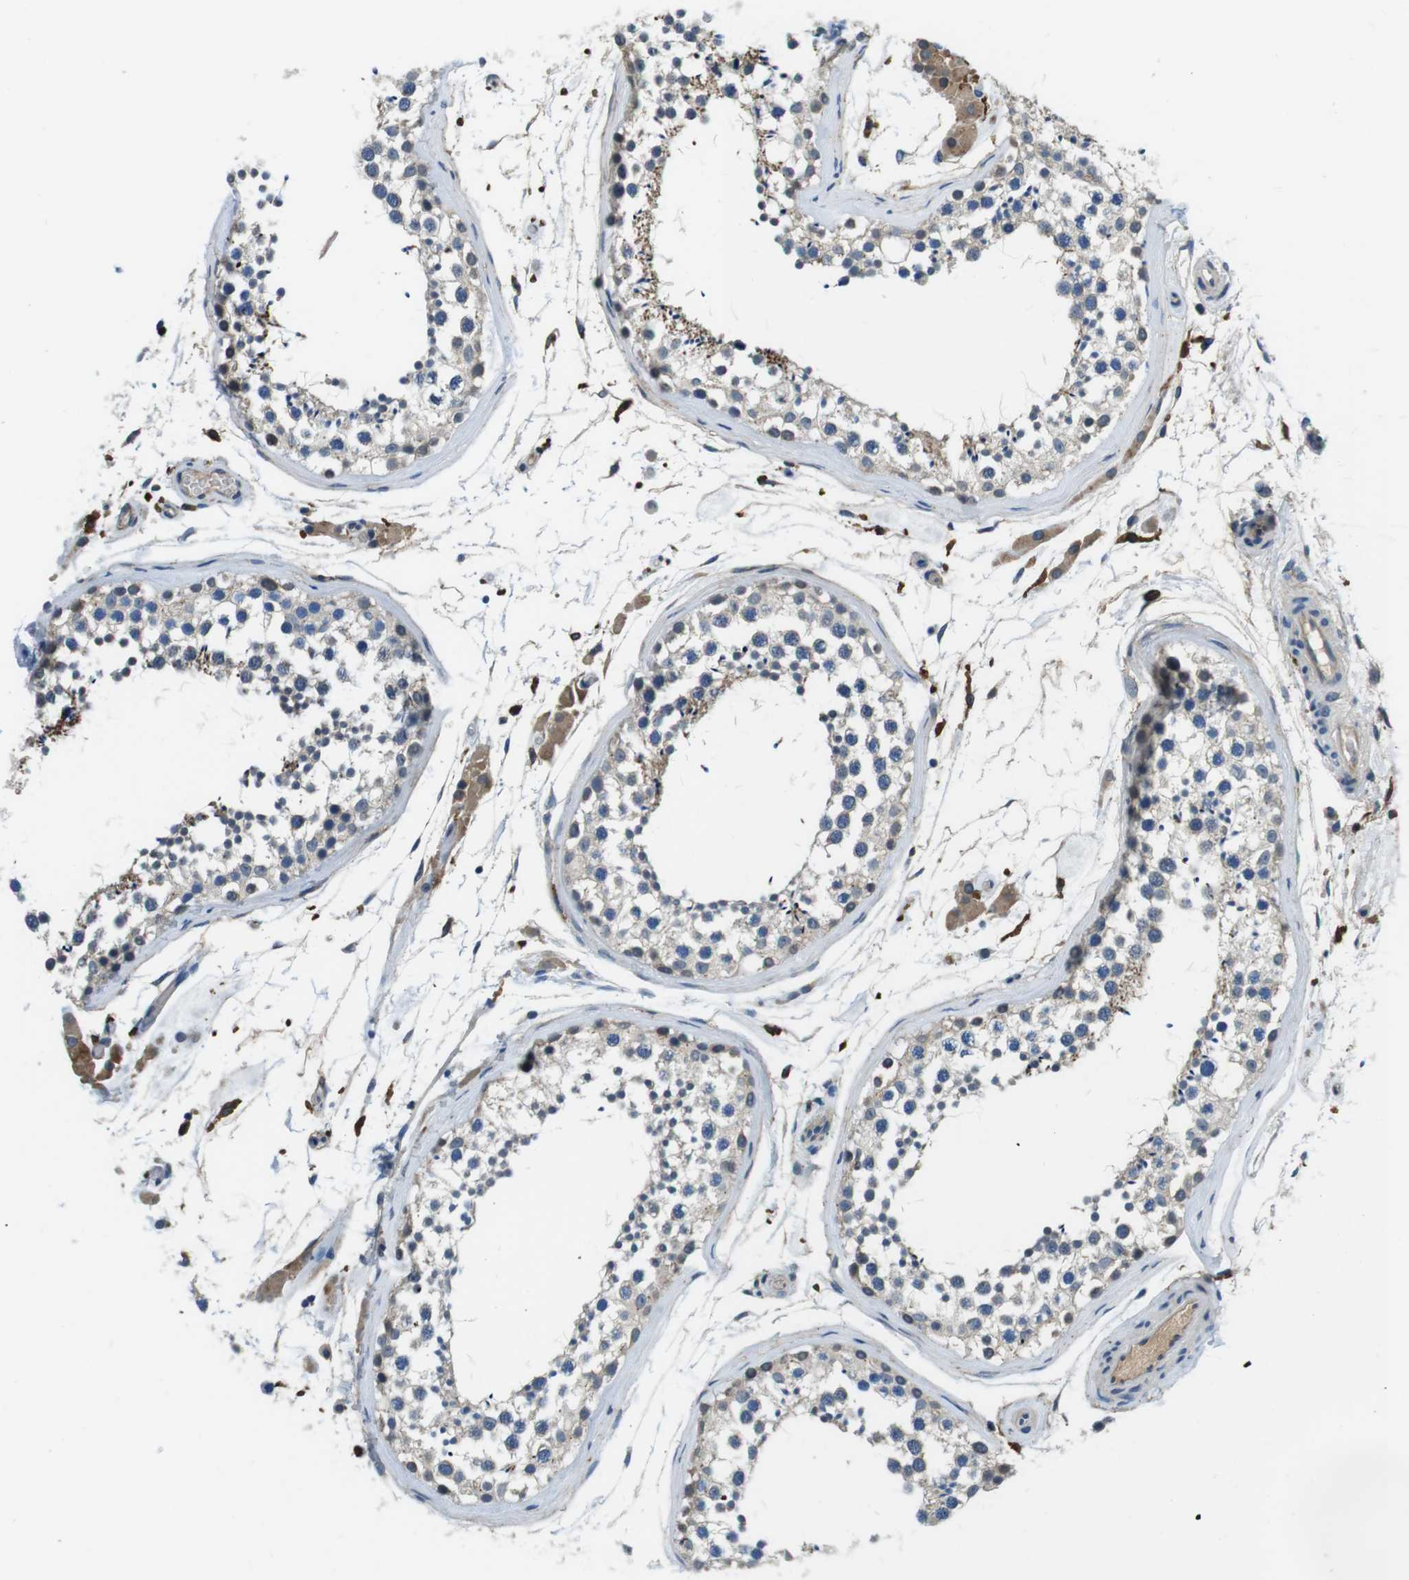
{"staining": {"intensity": "negative", "quantity": "none", "location": "none"}, "tissue": "testis", "cell_type": "Cells in seminiferous ducts", "image_type": "normal", "snomed": [{"axis": "morphology", "description": "Normal tissue, NOS"}, {"axis": "topography", "description": "Testis"}], "caption": "This micrograph is of unremarkable testis stained with IHC to label a protein in brown with the nuclei are counter-stained blue. There is no positivity in cells in seminiferous ducts.", "gene": "CD163L1", "patient": {"sex": "male", "age": 46}}